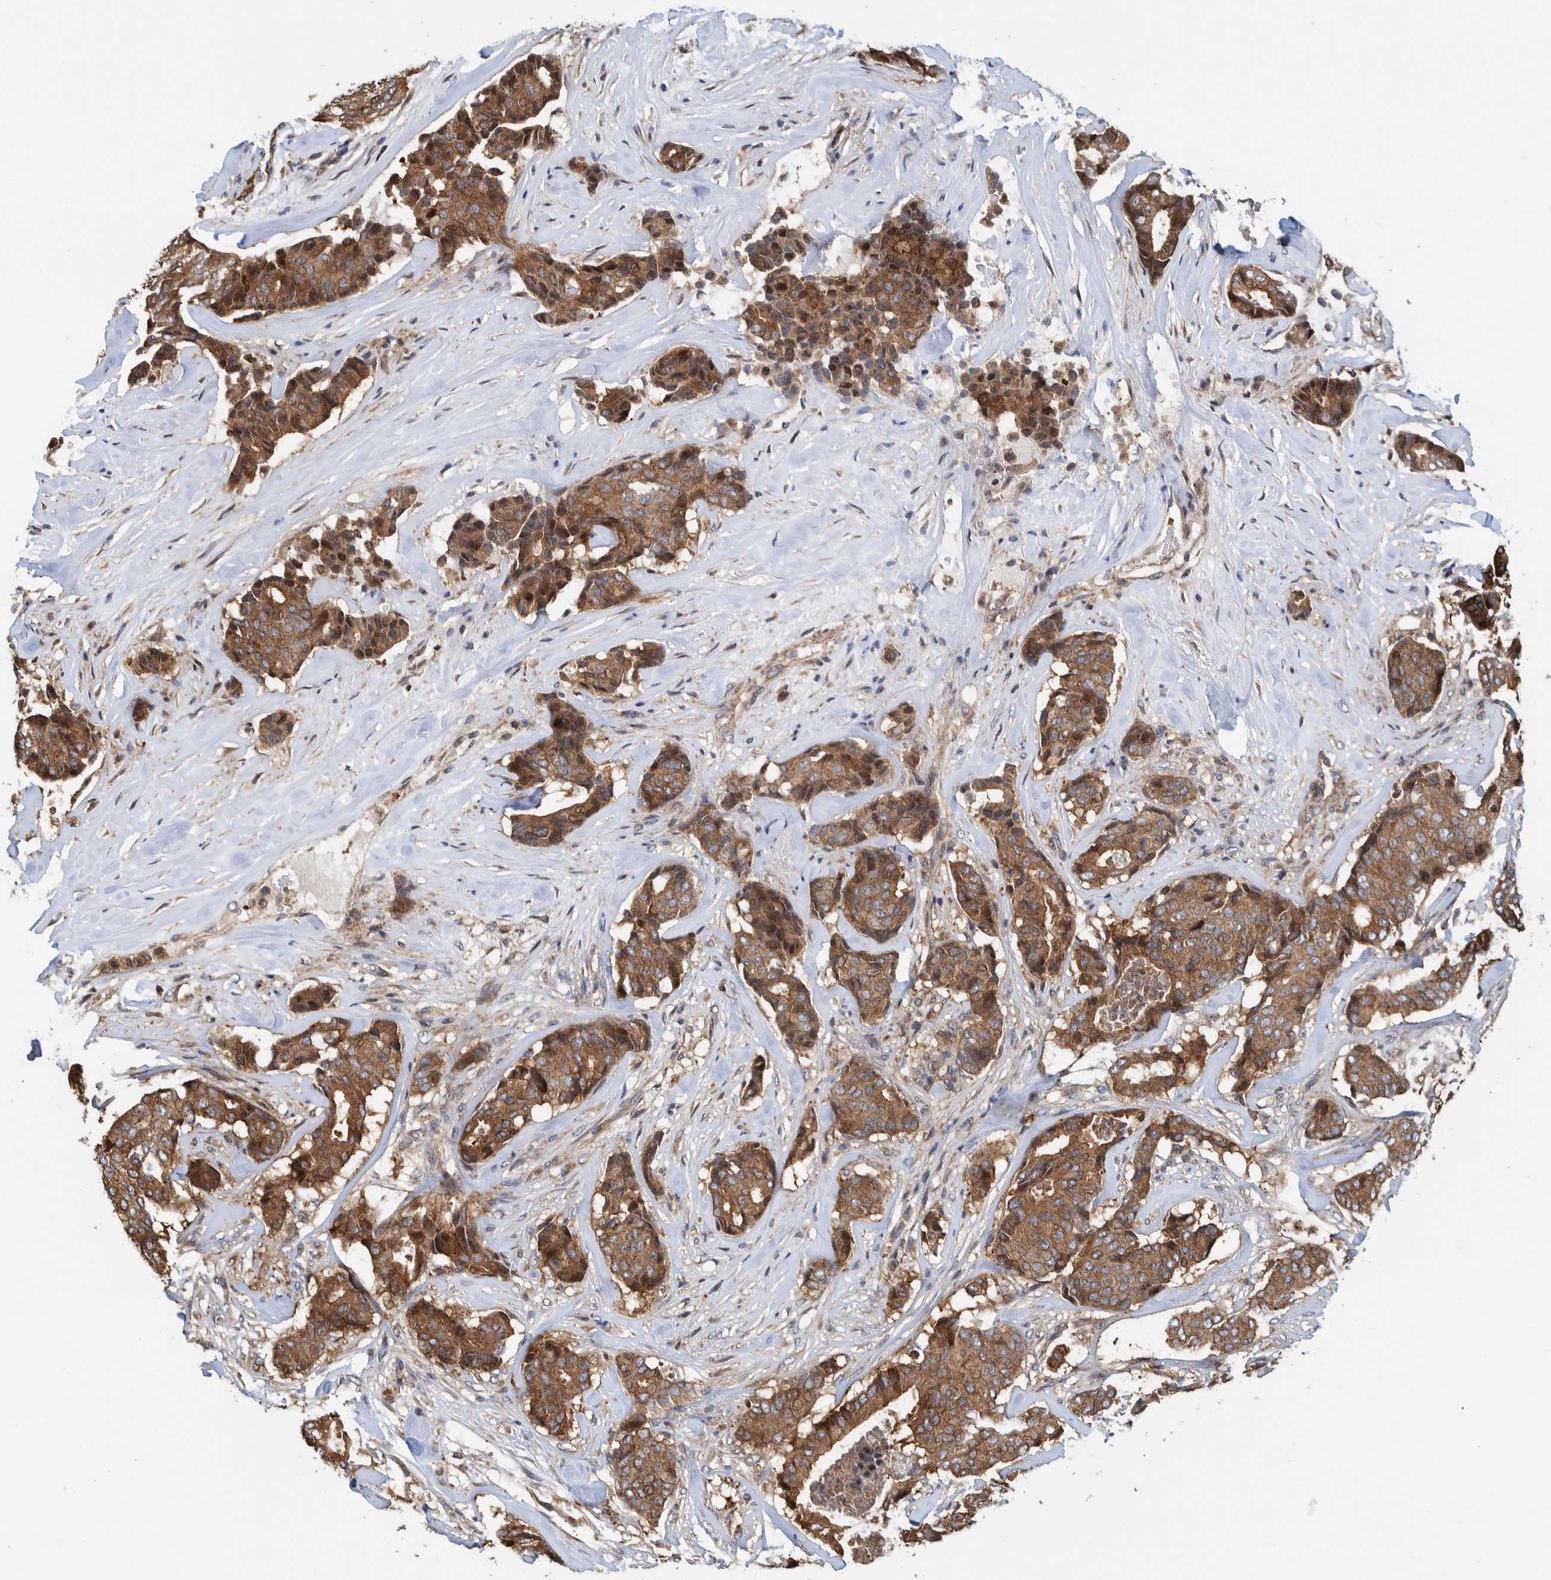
{"staining": {"intensity": "strong", "quantity": ">75%", "location": "cytoplasmic/membranous,nuclear"}, "tissue": "breast cancer", "cell_type": "Tumor cells", "image_type": "cancer", "snomed": [{"axis": "morphology", "description": "Duct carcinoma"}, {"axis": "topography", "description": "Breast"}], "caption": "Intraductal carcinoma (breast) stained for a protein (brown) shows strong cytoplasmic/membranous and nuclear positive positivity in approximately >75% of tumor cells.", "gene": "CCDC57", "patient": {"sex": "female", "age": 75}}